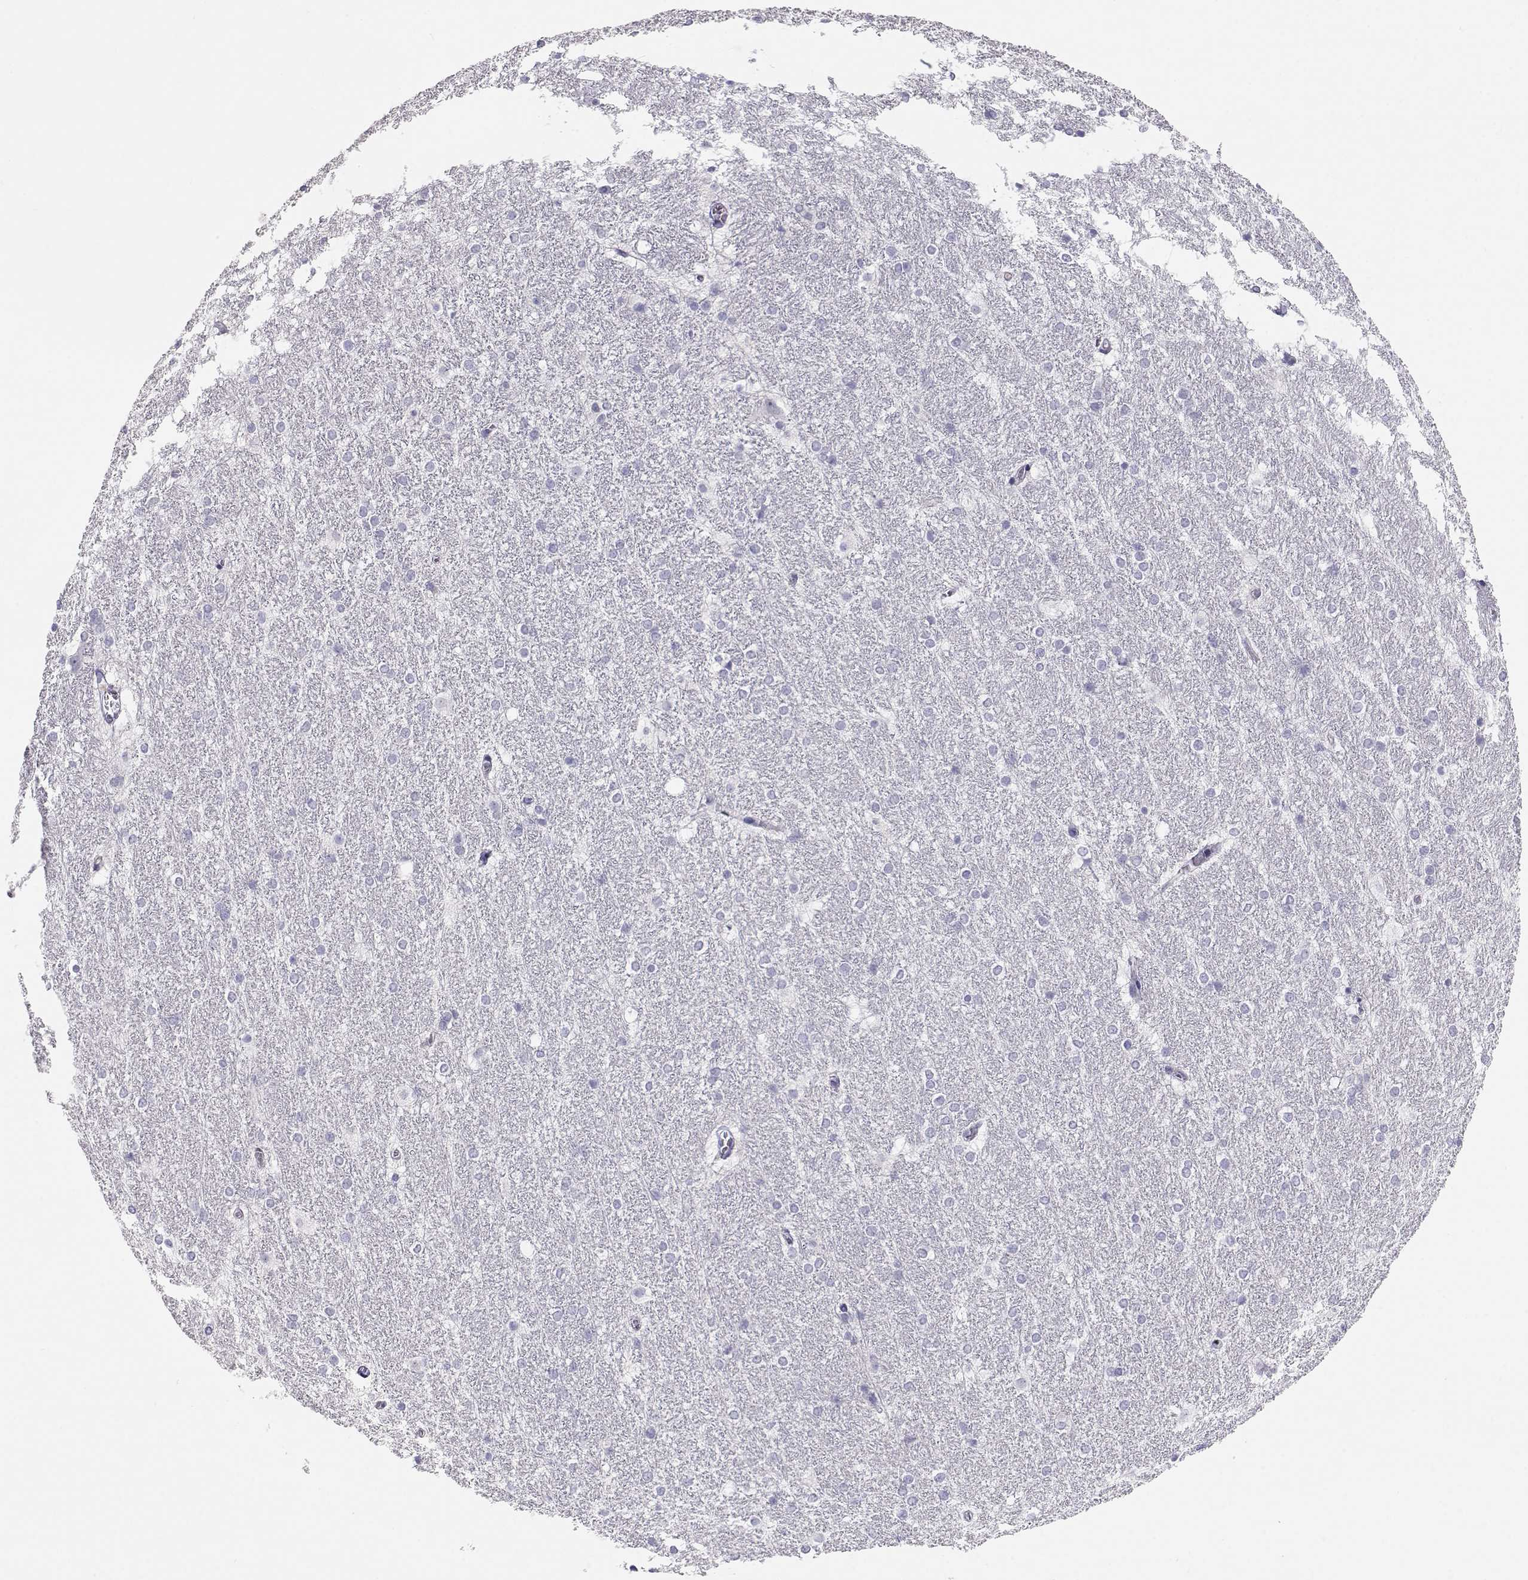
{"staining": {"intensity": "negative", "quantity": "none", "location": "none"}, "tissue": "hippocampus", "cell_type": "Glial cells", "image_type": "normal", "snomed": [{"axis": "morphology", "description": "Normal tissue, NOS"}, {"axis": "topography", "description": "Cerebral cortex"}, {"axis": "topography", "description": "Hippocampus"}], "caption": "Immunohistochemistry (IHC) micrograph of unremarkable hippocampus: hippocampus stained with DAB (3,3'-diaminobenzidine) reveals no significant protein expression in glial cells. The staining was performed using DAB (3,3'-diaminobenzidine) to visualize the protein expression in brown, while the nuclei were stained in blue with hematoxylin (Magnification: 20x).", "gene": "CDHR1", "patient": {"sex": "female", "age": 19}}